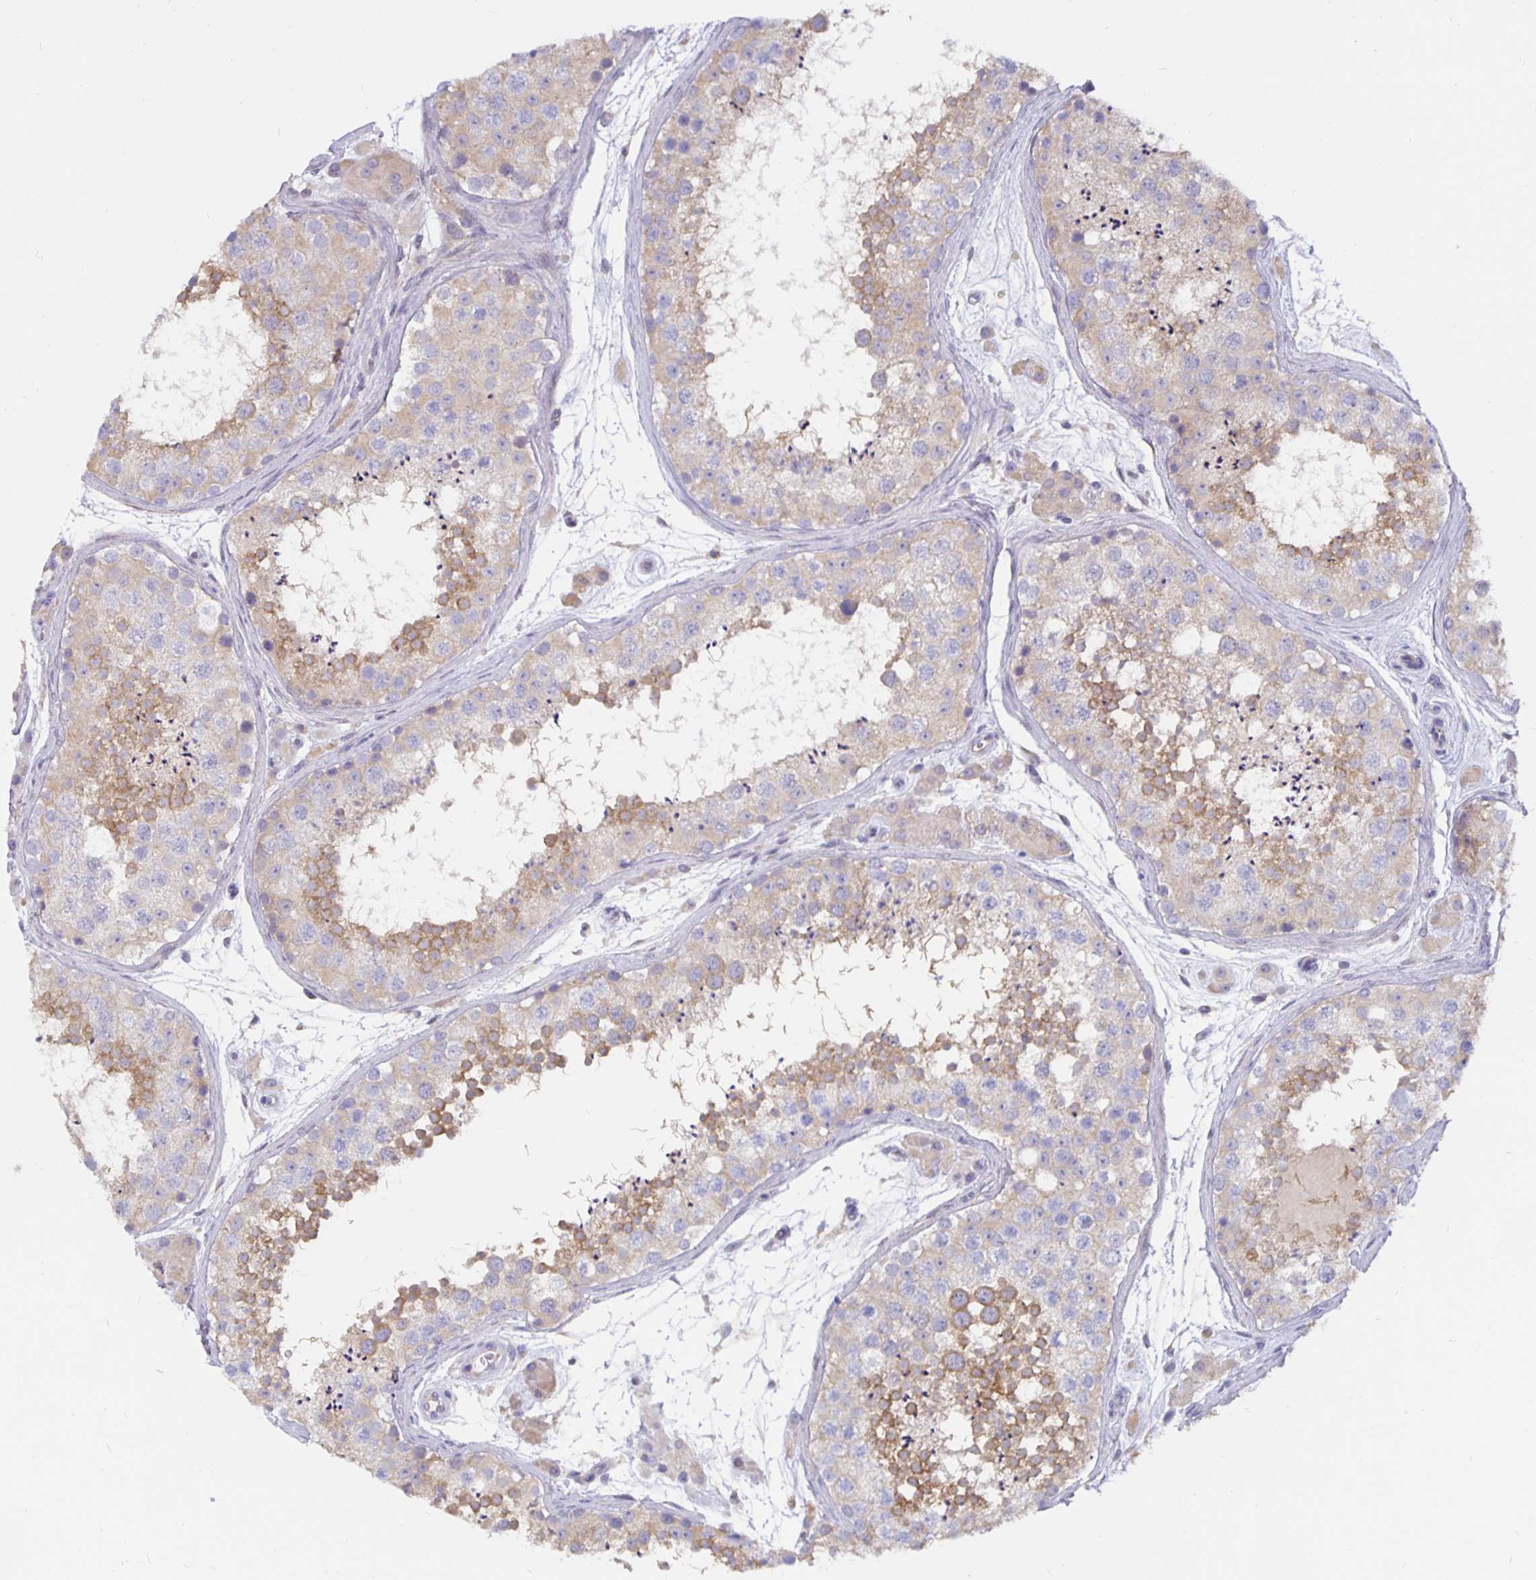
{"staining": {"intensity": "moderate", "quantity": "25%-75%", "location": "cytoplasmic/membranous"}, "tissue": "testis", "cell_type": "Cells in seminiferous ducts", "image_type": "normal", "snomed": [{"axis": "morphology", "description": "Normal tissue, NOS"}, {"axis": "topography", "description": "Testis"}], "caption": "The micrograph exhibits immunohistochemical staining of normal testis. There is moderate cytoplasmic/membranous staining is seen in about 25%-75% of cells in seminiferous ducts.", "gene": "DNAI2", "patient": {"sex": "male", "age": 41}}